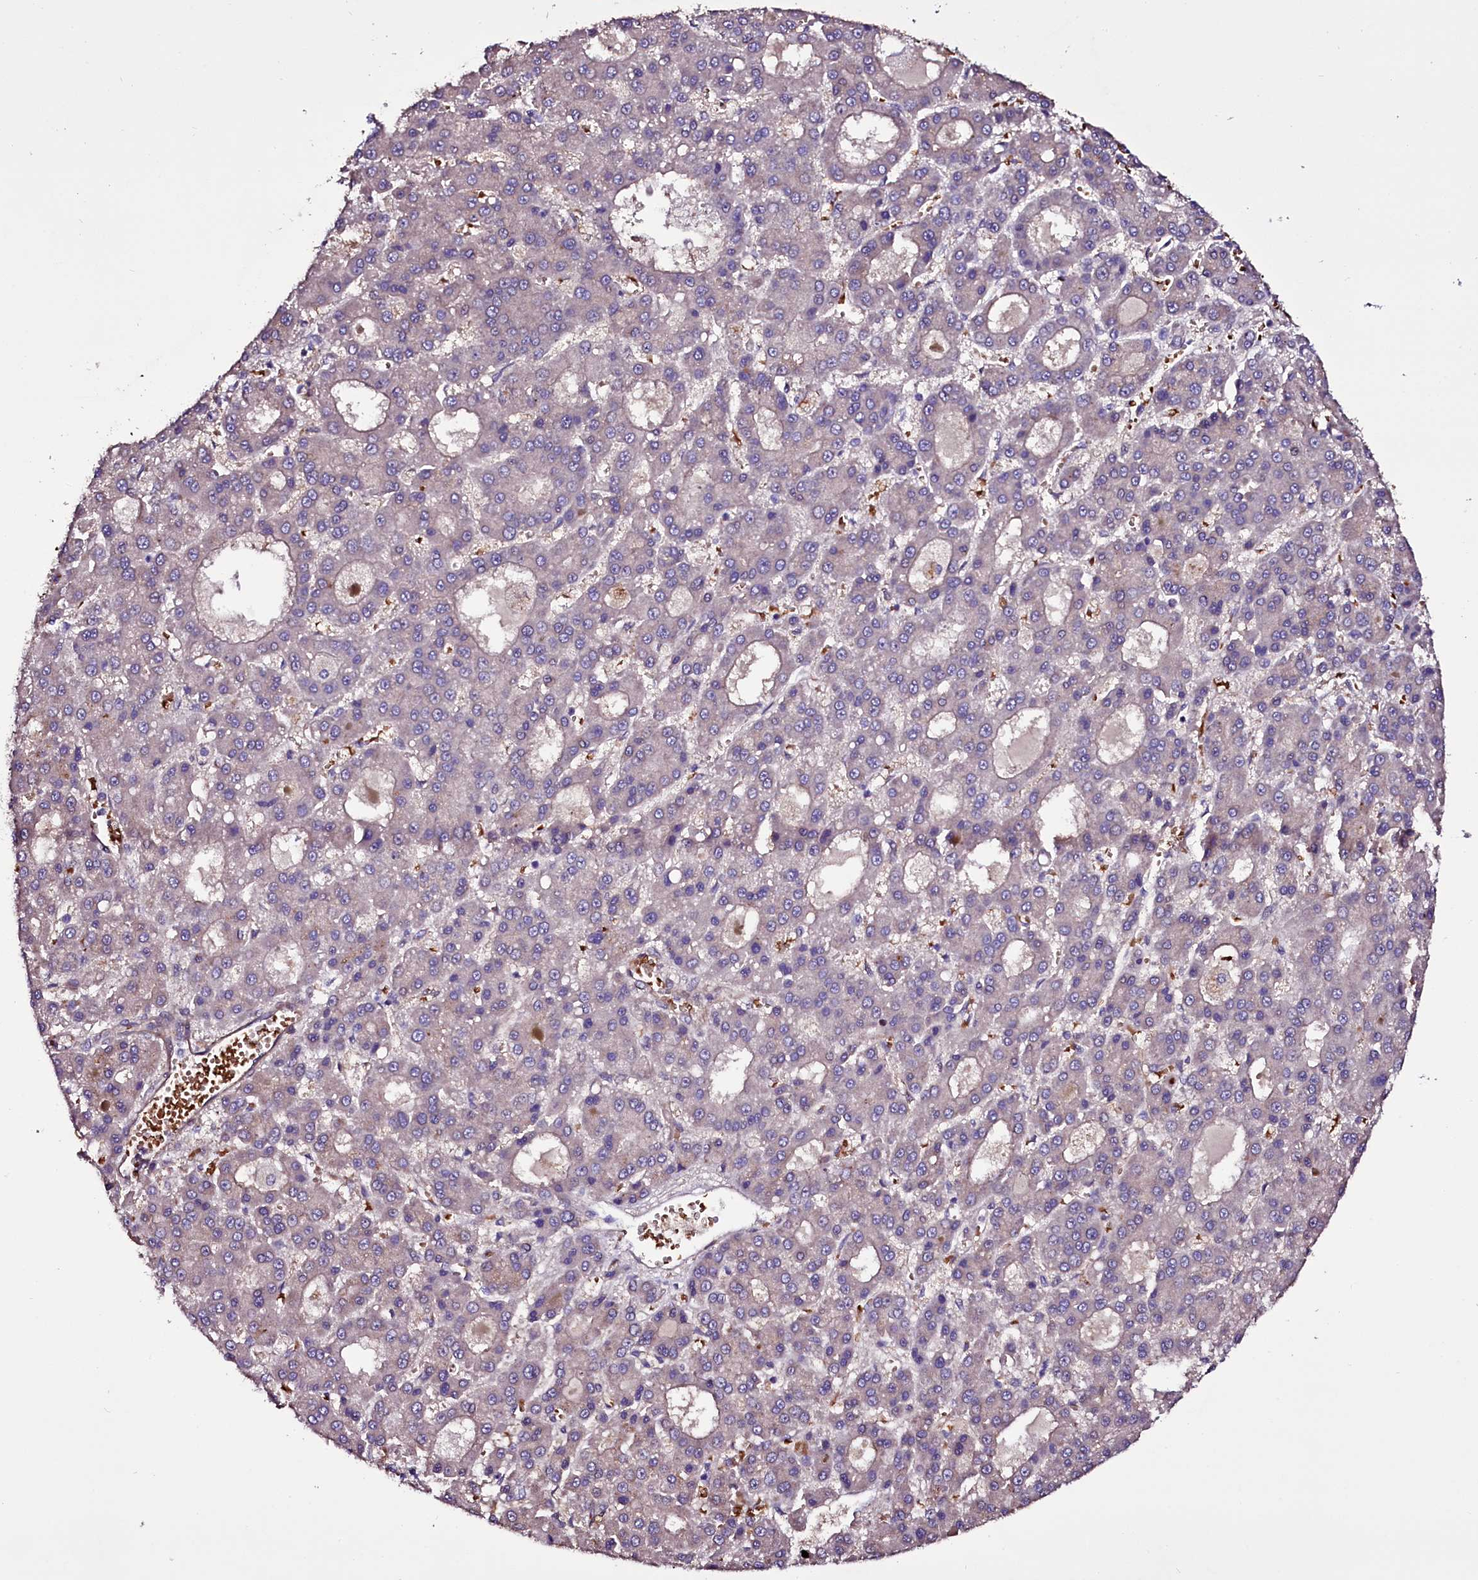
{"staining": {"intensity": "negative", "quantity": "none", "location": "none"}, "tissue": "liver cancer", "cell_type": "Tumor cells", "image_type": "cancer", "snomed": [{"axis": "morphology", "description": "Carcinoma, Hepatocellular, NOS"}, {"axis": "topography", "description": "Liver"}], "caption": "Immunohistochemical staining of liver hepatocellular carcinoma reveals no significant staining in tumor cells.", "gene": "MEX3C", "patient": {"sex": "male", "age": 70}}